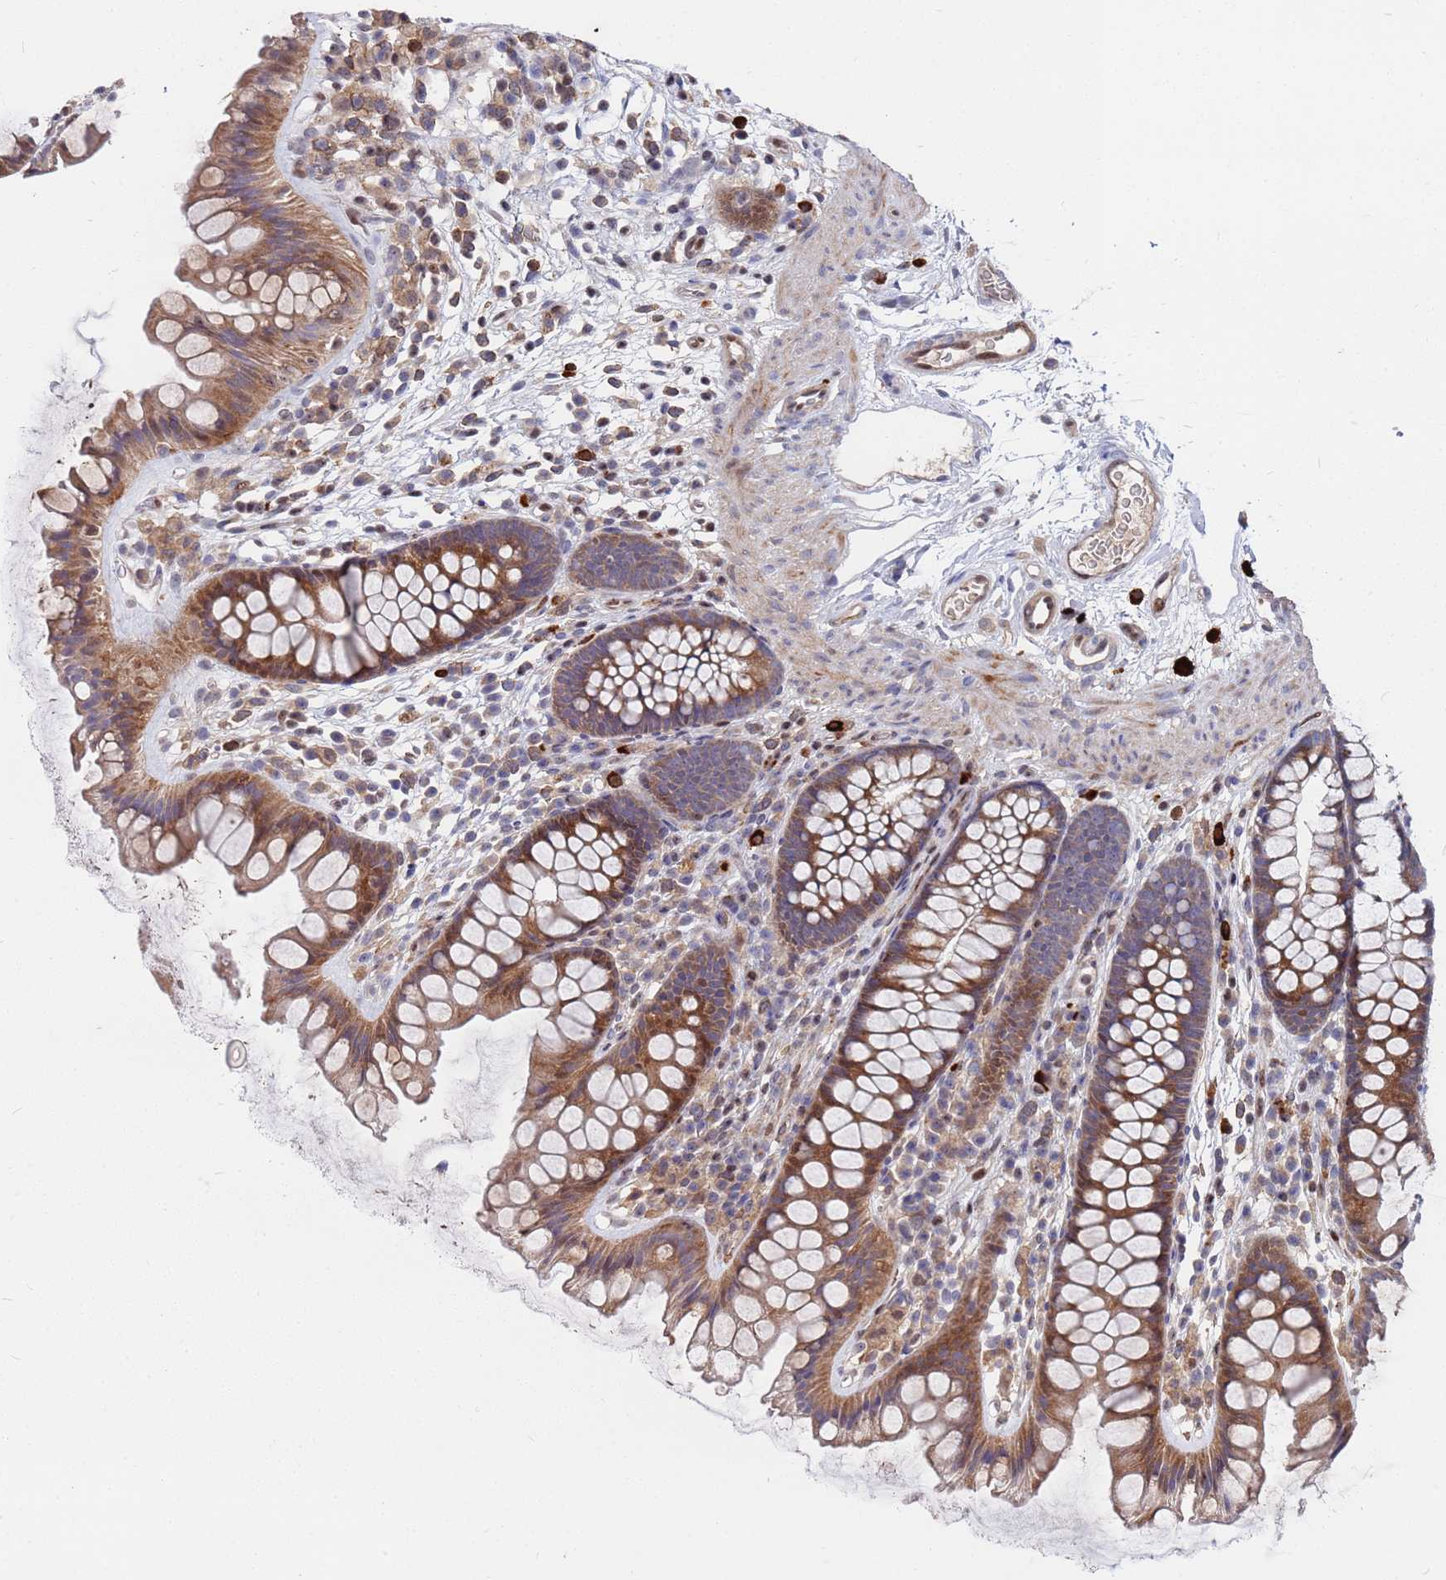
{"staining": {"intensity": "moderate", "quantity": ">75%", "location": "cytoplasmic/membranous,nuclear"}, "tissue": "colon", "cell_type": "Endothelial cells", "image_type": "normal", "snomed": [{"axis": "morphology", "description": "Normal tissue, NOS"}, {"axis": "topography", "description": "Colon"}], "caption": "Protein expression analysis of normal colon displays moderate cytoplasmic/membranous,nuclear staining in approximately >75% of endothelial cells.", "gene": "TMBIM6", "patient": {"sex": "female", "age": 62}}